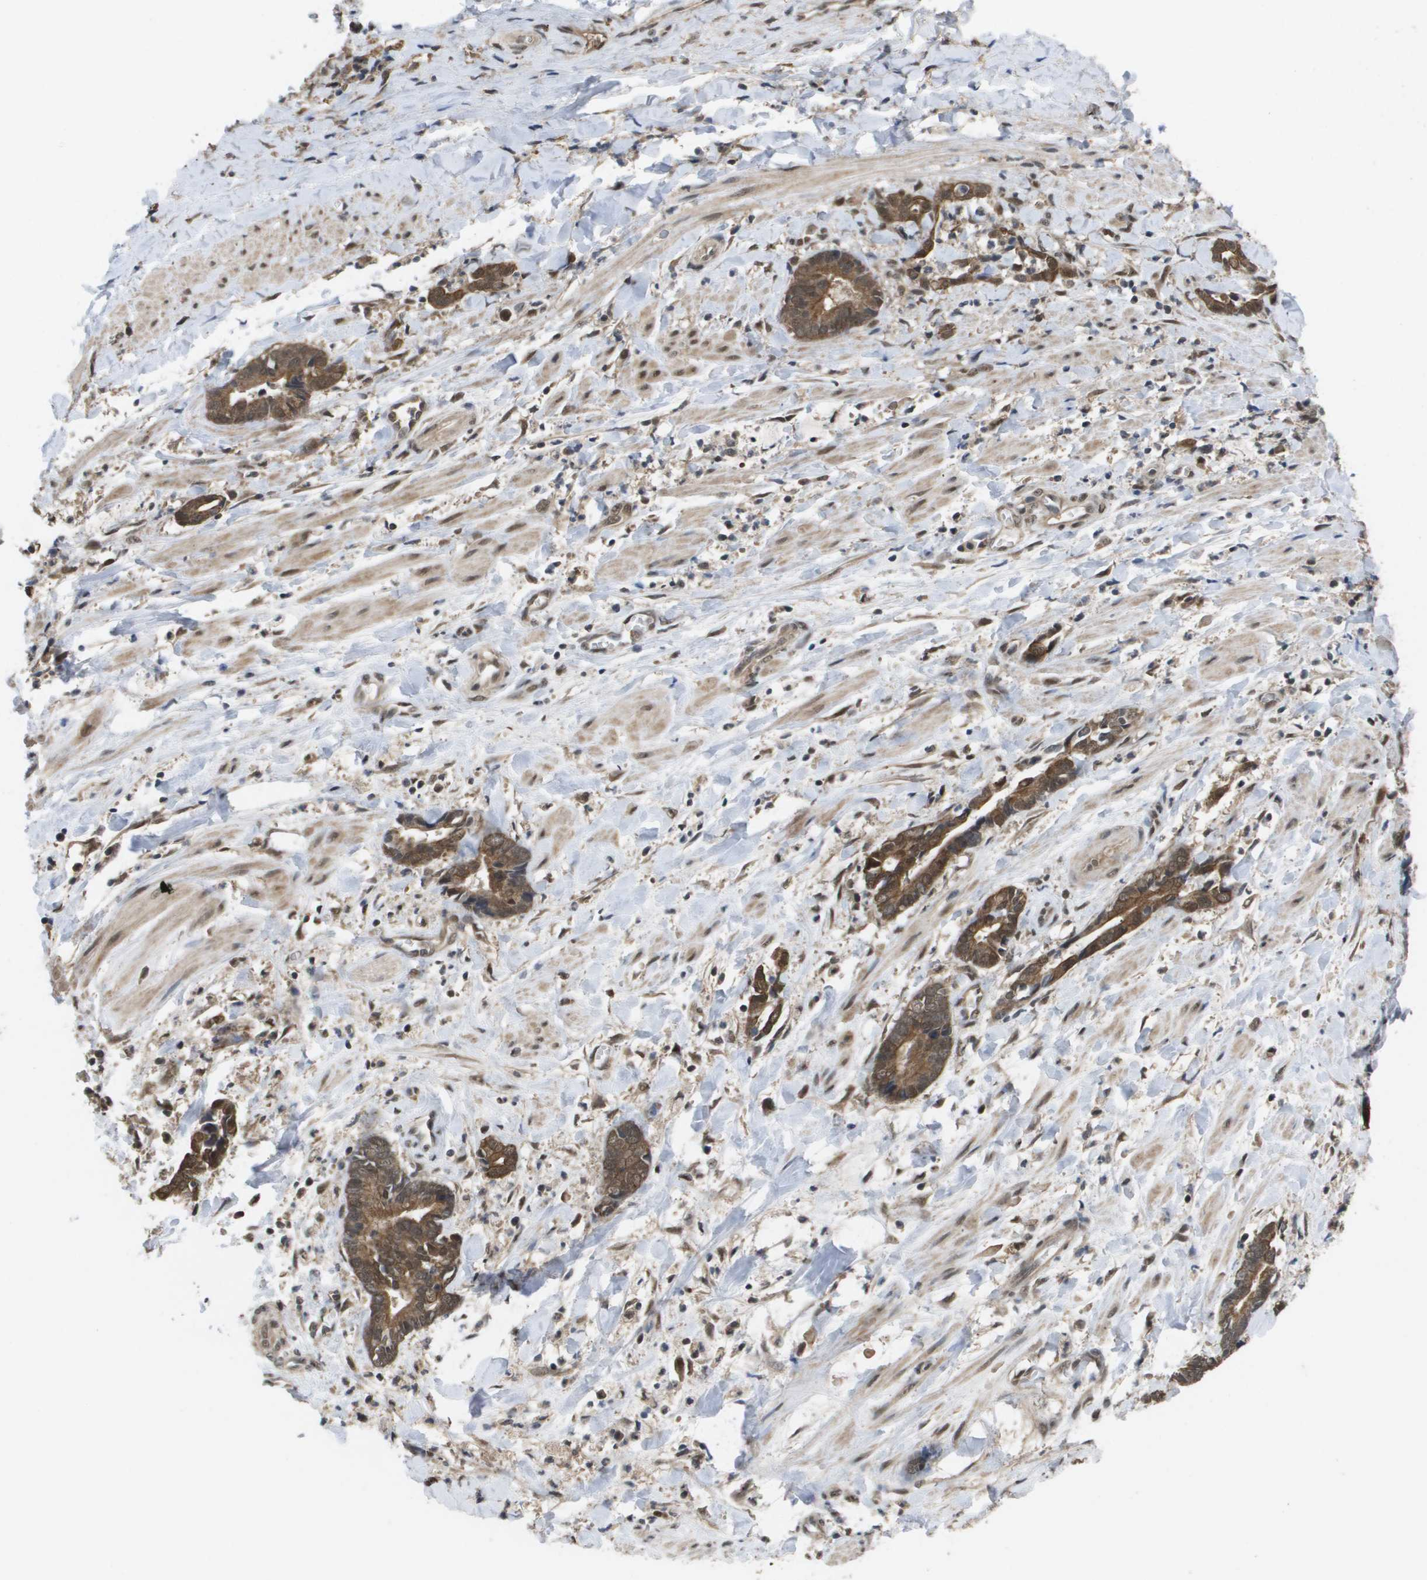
{"staining": {"intensity": "strong", "quantity": "25%-75%", "location": "cytoplasmic/membranous"}, "tissue": "cervical cancer", "cell_type": "Tumor cells", "image_type": "cancer", "snomed": [{"axis": "morphology", "description": "Adenocarcinoma, NOS"}, {"axis": "topography", "description": "Cervix"}], "caption": "Cervical cancer stained with DAB IHC reveals high levels of strong cytoplasmic/membranous expression in approximately 25%-75% of tumor cells. The protein of interest is shown in brown color, while the nuclei are stained blue.", "gene": "AMBRA1", "patient": {"sex": "female", "age": 44}}